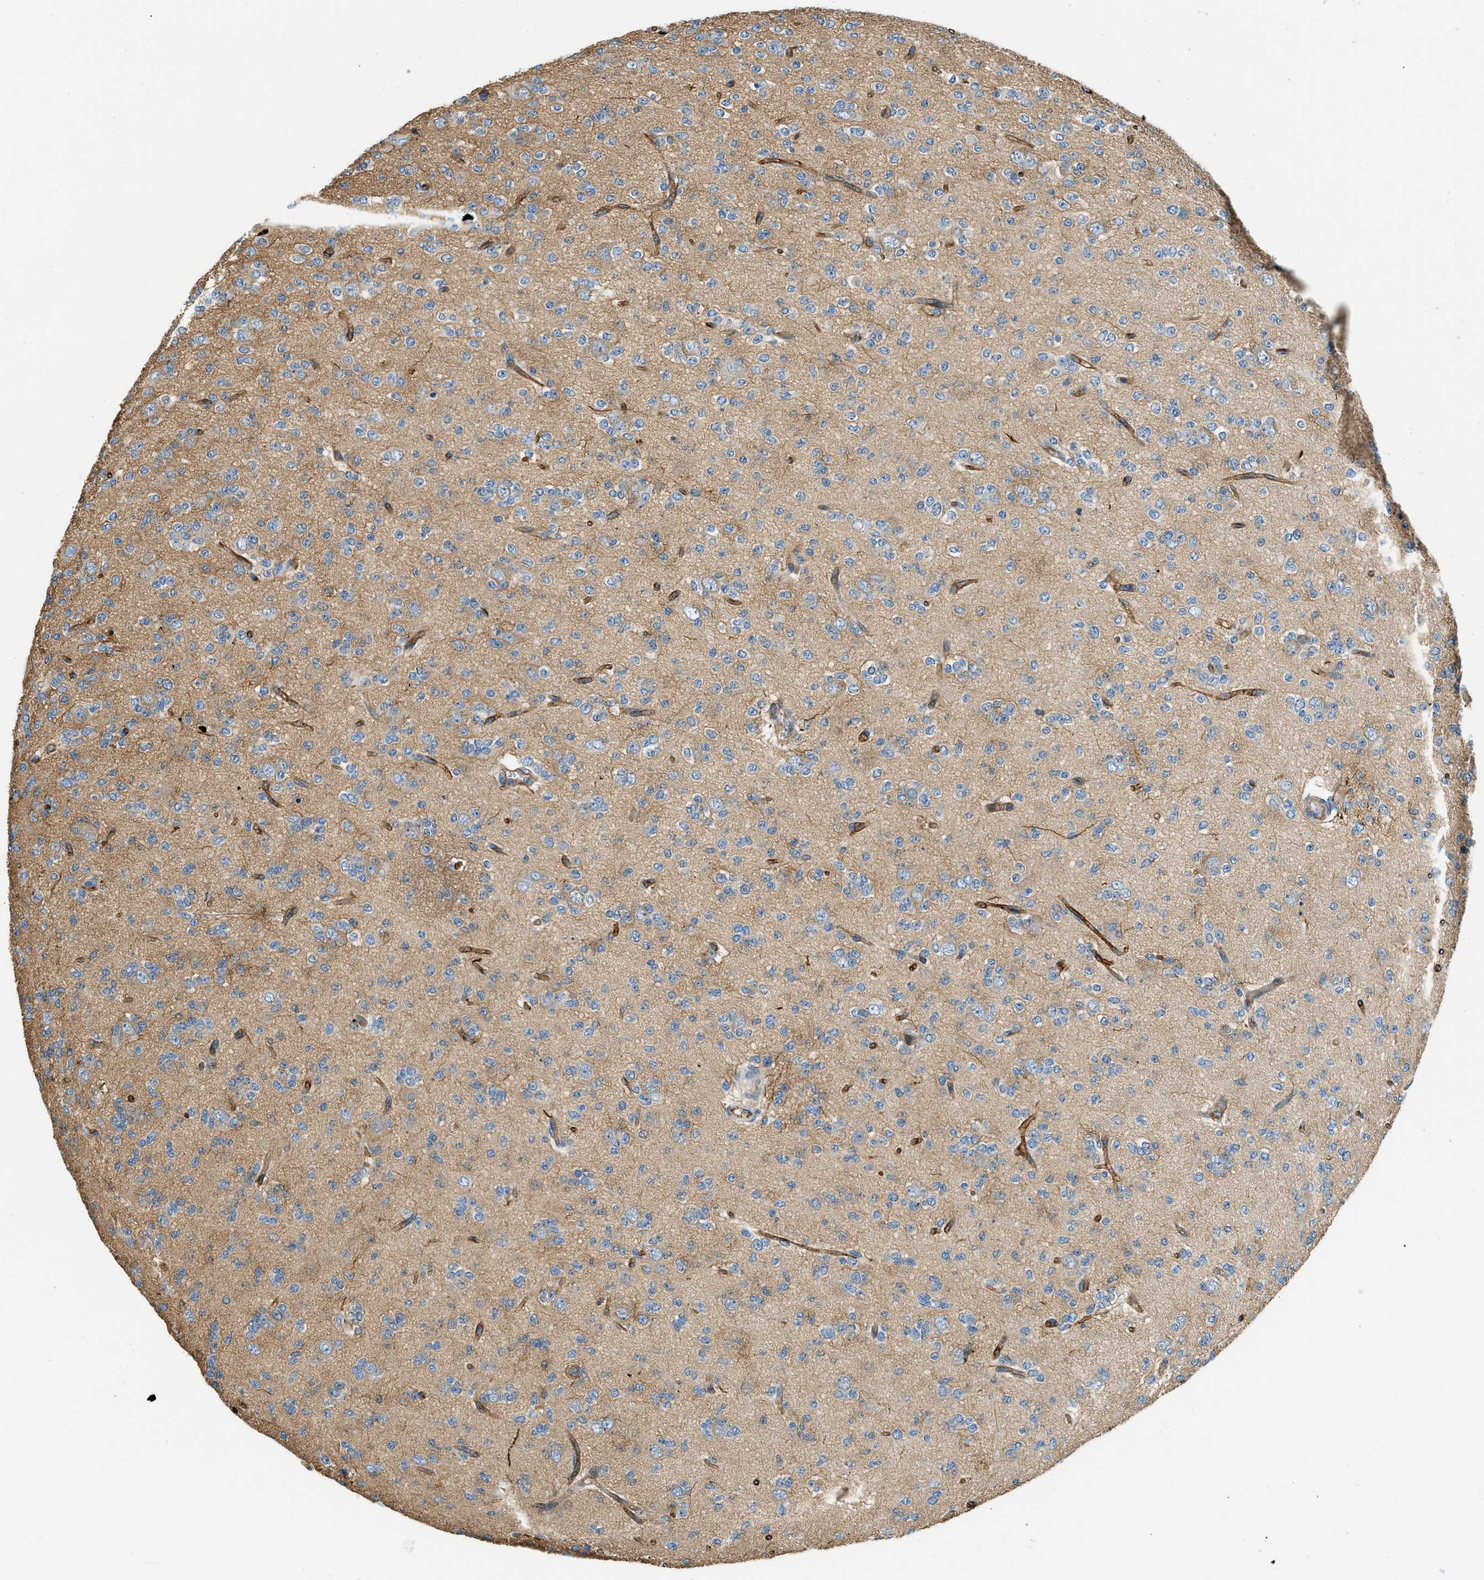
{"staining": {"intensity": "moderate", "quantity": "25%-75%", "location": "cytoplasmic/membranous"}, "tissue": "glioma", "cell_type": "Tumor cells", "image_type": "cancer", "snomed": [{"axis": "morphology", "description": "Glioma, malignant, Low grade"}, {"axis": "topography", "description": "Brain"}], "caption": "Glioma stained with a protein marker exhibits moderate staining in tumor cells.", "gene": "ZNF367", "patient": {"sex": "male", "age": 38}}